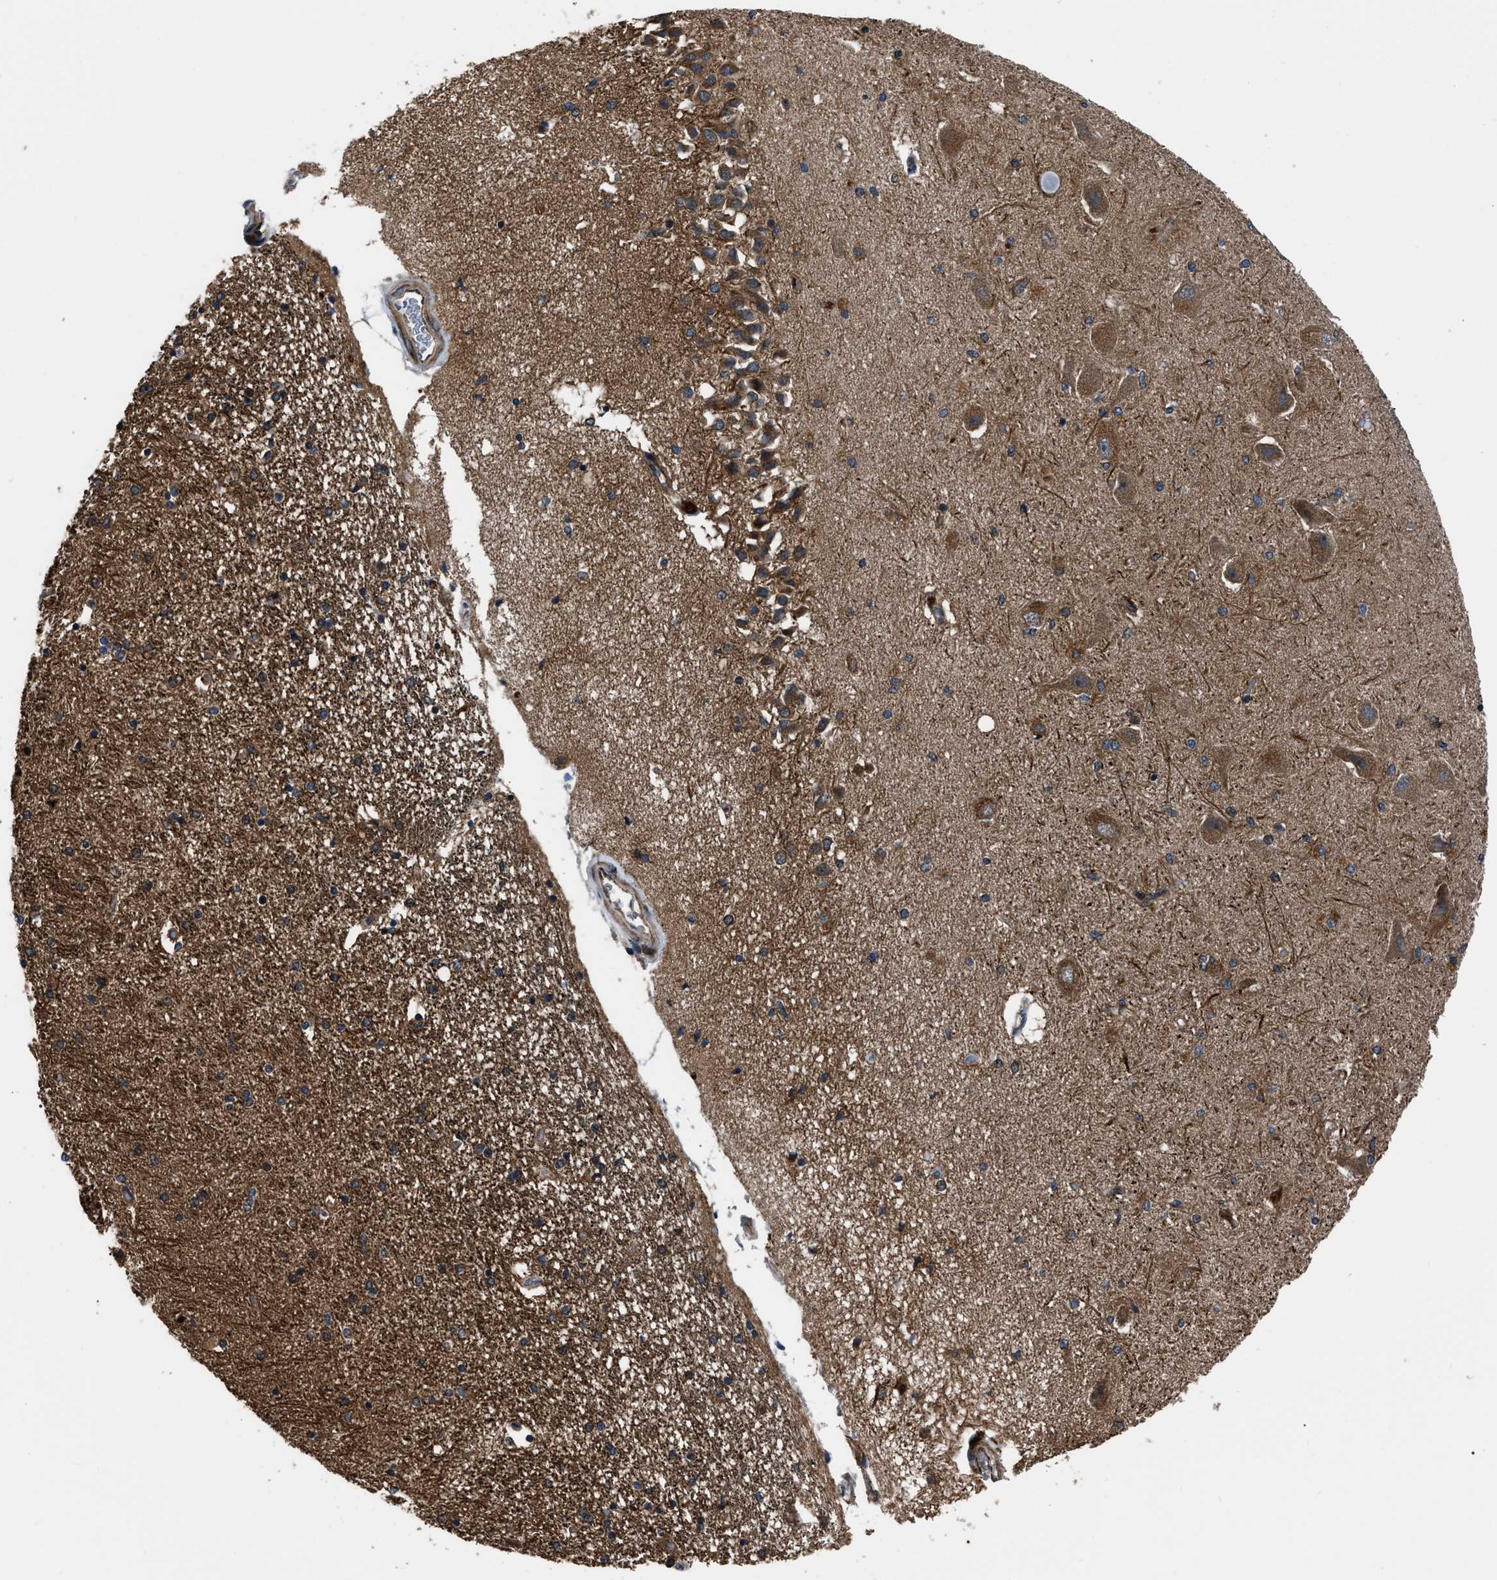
{"staining": {"intensity": "weak", "quantity": "<25%", "location": "cytoplasmic/membranous"}, "tissue": "hippocampus", "cell_type": "Glial cells", "image_type": "normal", "snomed": [{"axis": "morphology", "description": "Normal tissue, NOS"}, {"axis": "topography", "description": "Hippocampus"}], "caption": "Glial cells show no significant expression in unremarkable hippocampus. The staining was performed using DAB (3,3'-diaminobenzidine) to visualize the protein expression in brown, while the nuclei were stained in blue with hematoxylin (Magnification: 20x).", "gene": "PPWD1", "patient": {"sex": "female", "age": 54}}